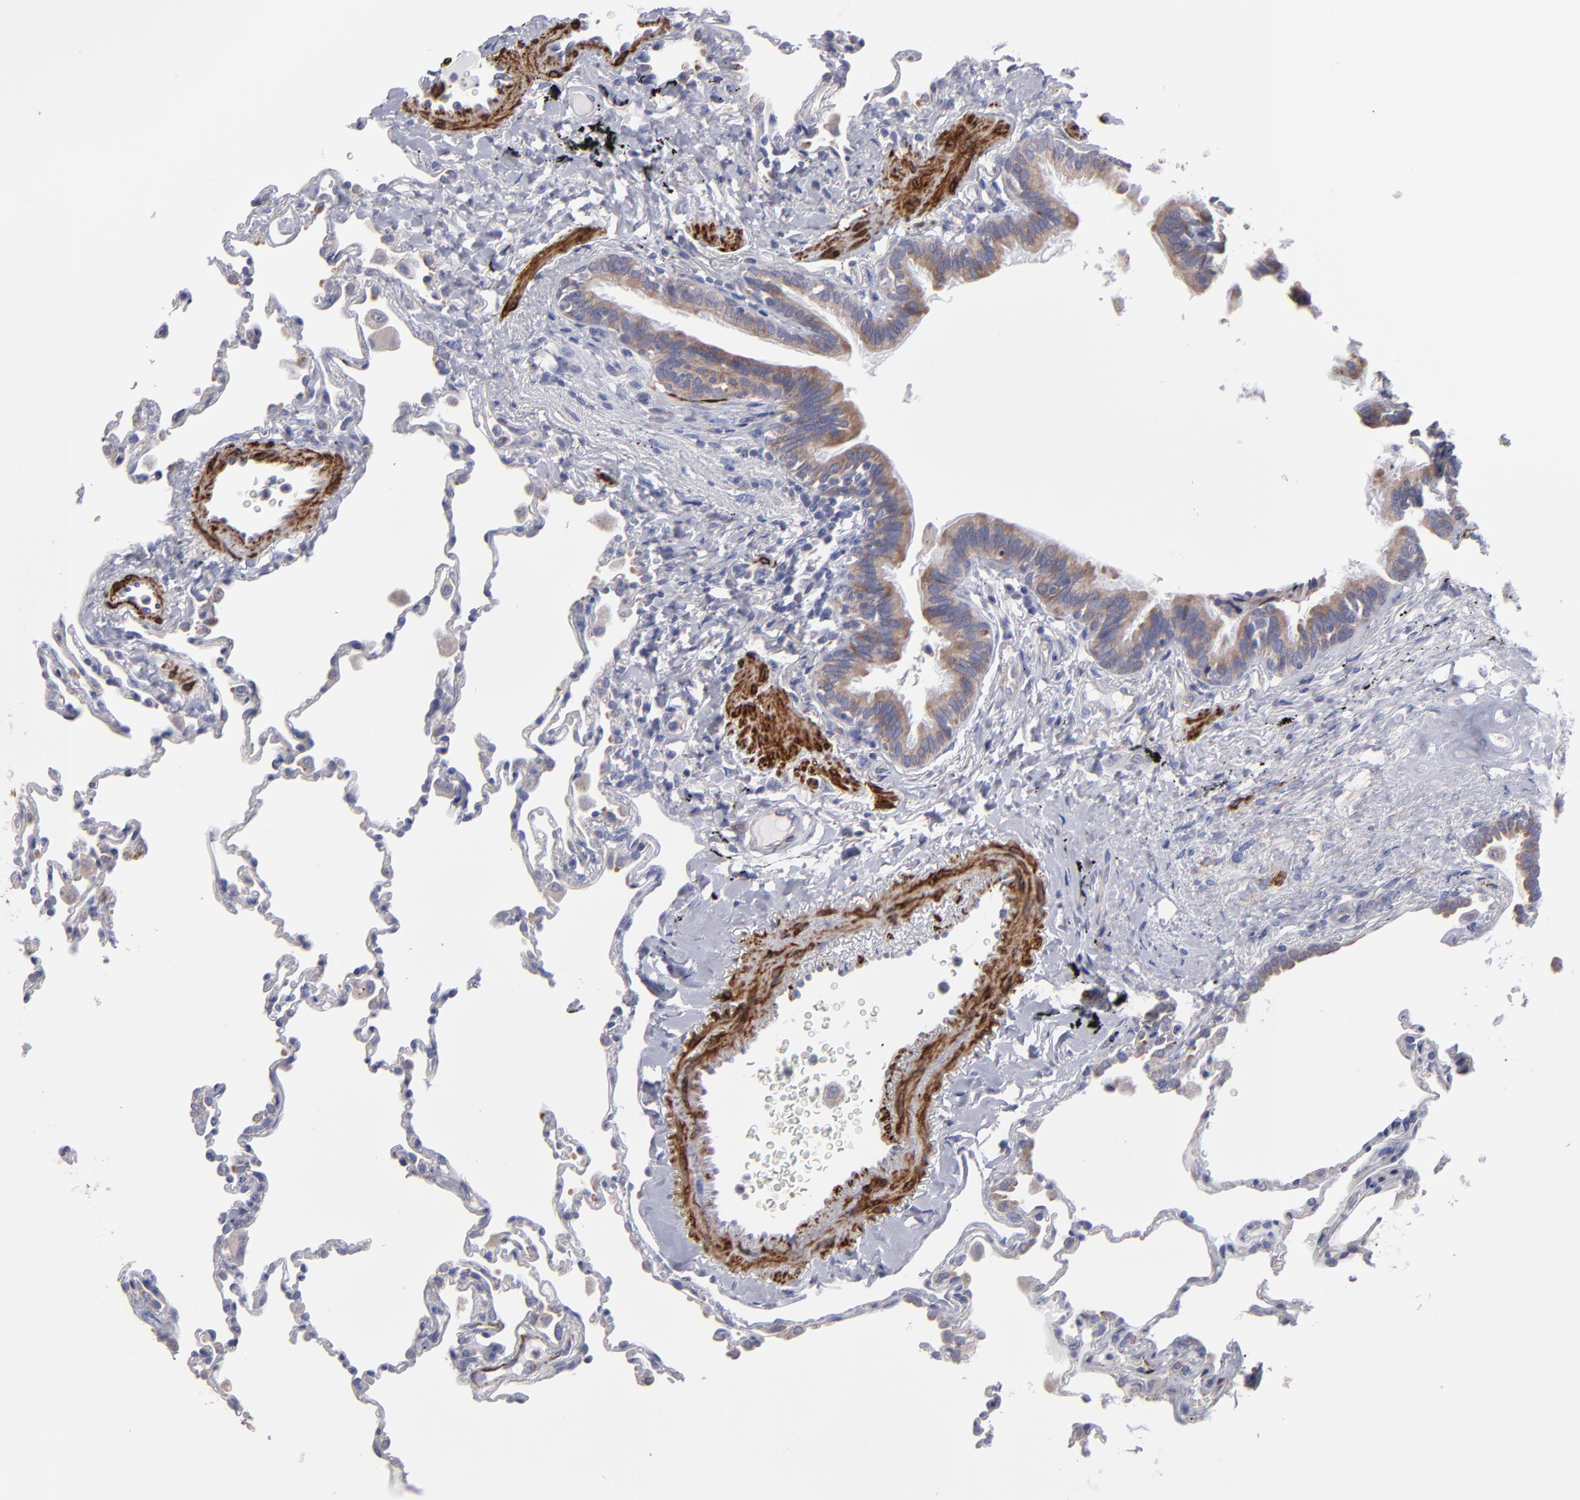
{"staining": {"intensity": "negative", "quantity": "none", "location": "none"}, "tissue": "lung", "cell_type": "Alveolar cells", "image_type": "normal", "snomed": [{"axis": "morphology", "description": "Normal tissue, NOS"}, {"axis": "topography", "description": "Lung"}], "caption": "Protein analysis of unremarkable lung reveals no significant staining in alveolar cells.", "gene": "SLMAP", "patient": {"sex": "male", "age": 59}}